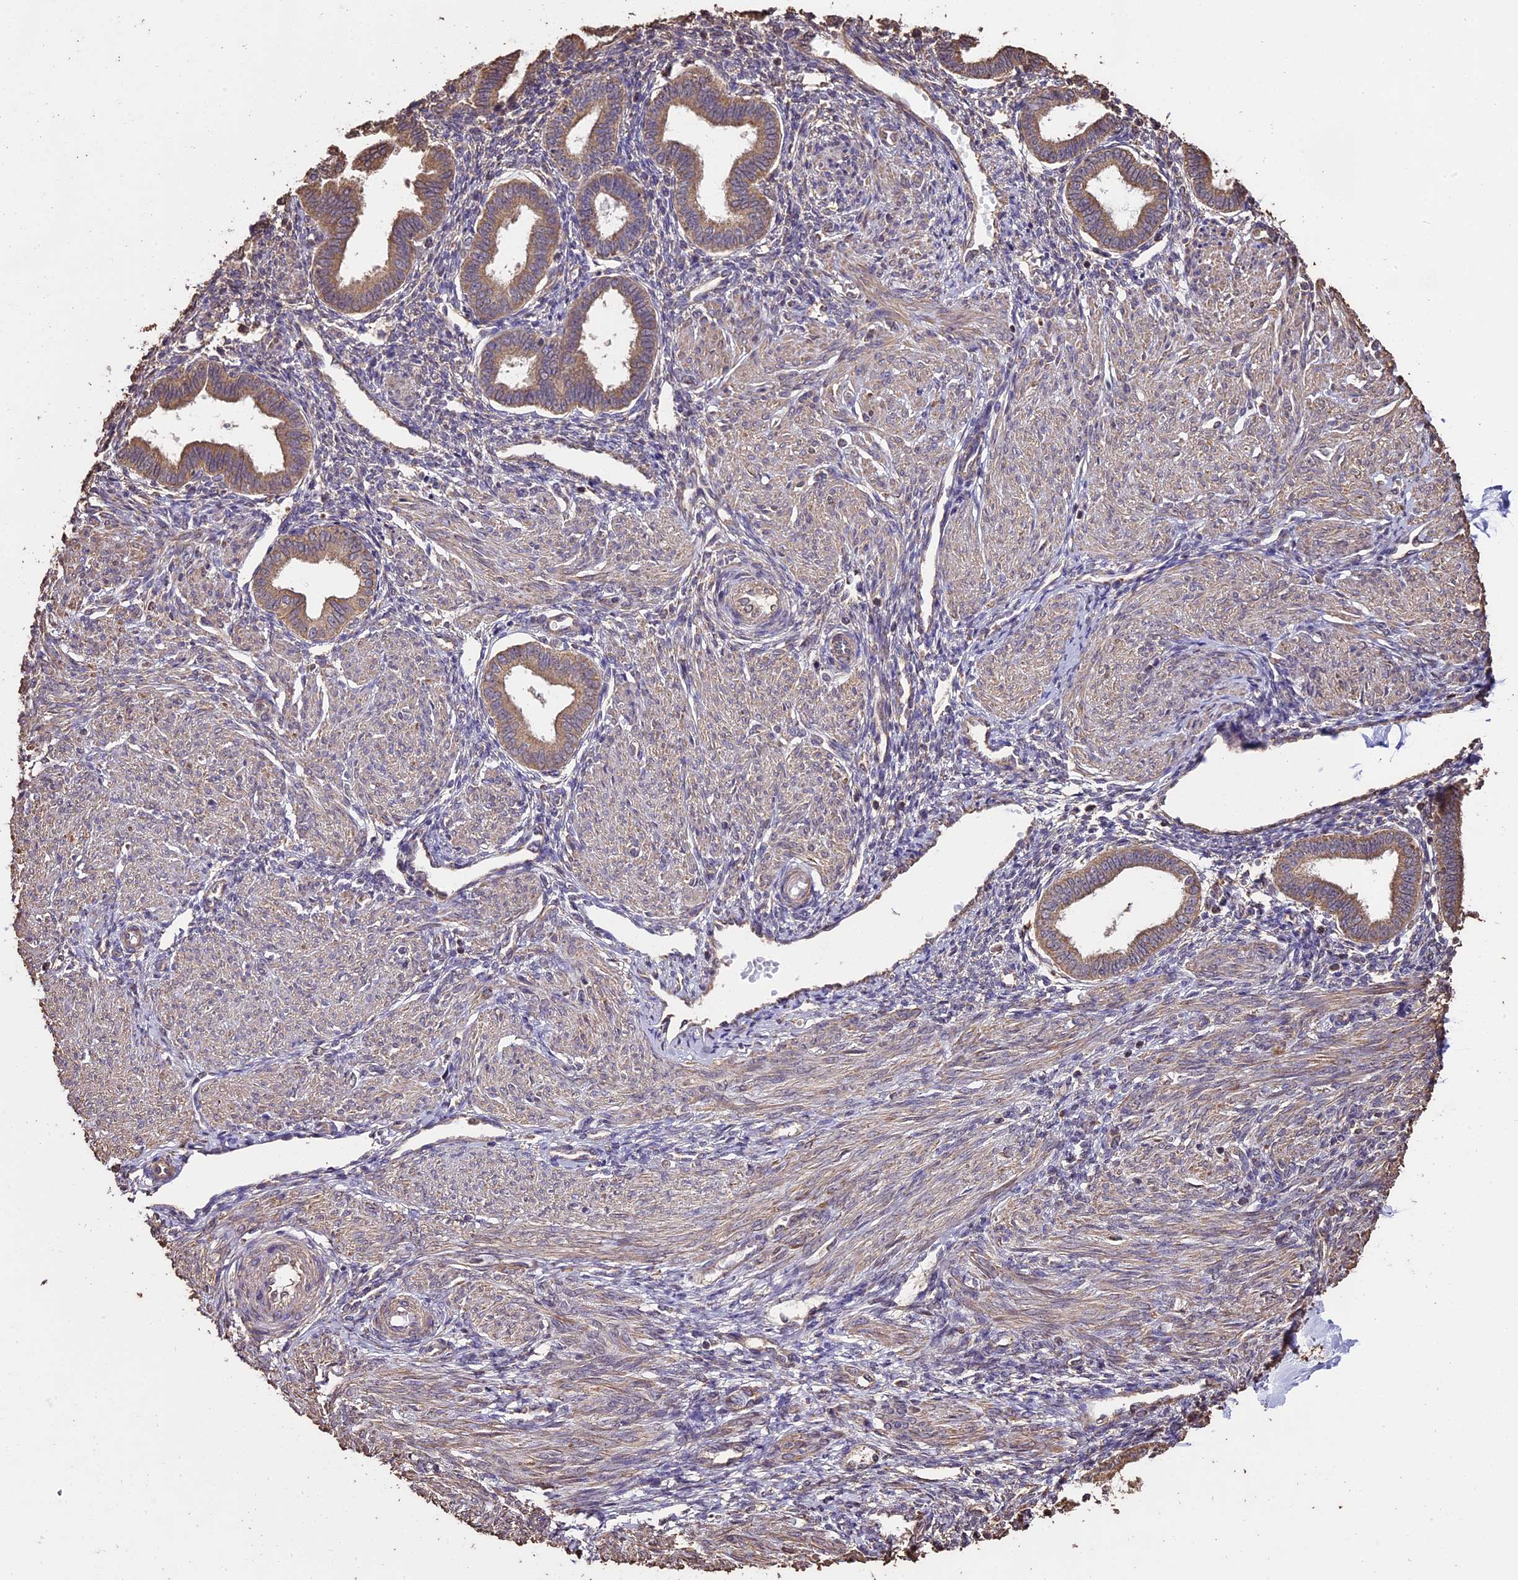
{"staining": {"intensity": "negative", "quantity": "none", "location": "none"}, "tissue": "endometrium", "cell_type": "Cells in endometrial stroma", "image_type": "normal", "snomed": [{"axis": "morphology", "description": "Normal tissue, NOS"}, {"axis": "topography", "description": "Endometrium"}], "caption": "Immunohistochemistry (IHC) of benign human endometrium shows no expression in cells in endometrial stroma.", "gene": "PGPEP1L", "patient": {"sex": "female", "age": 53}}